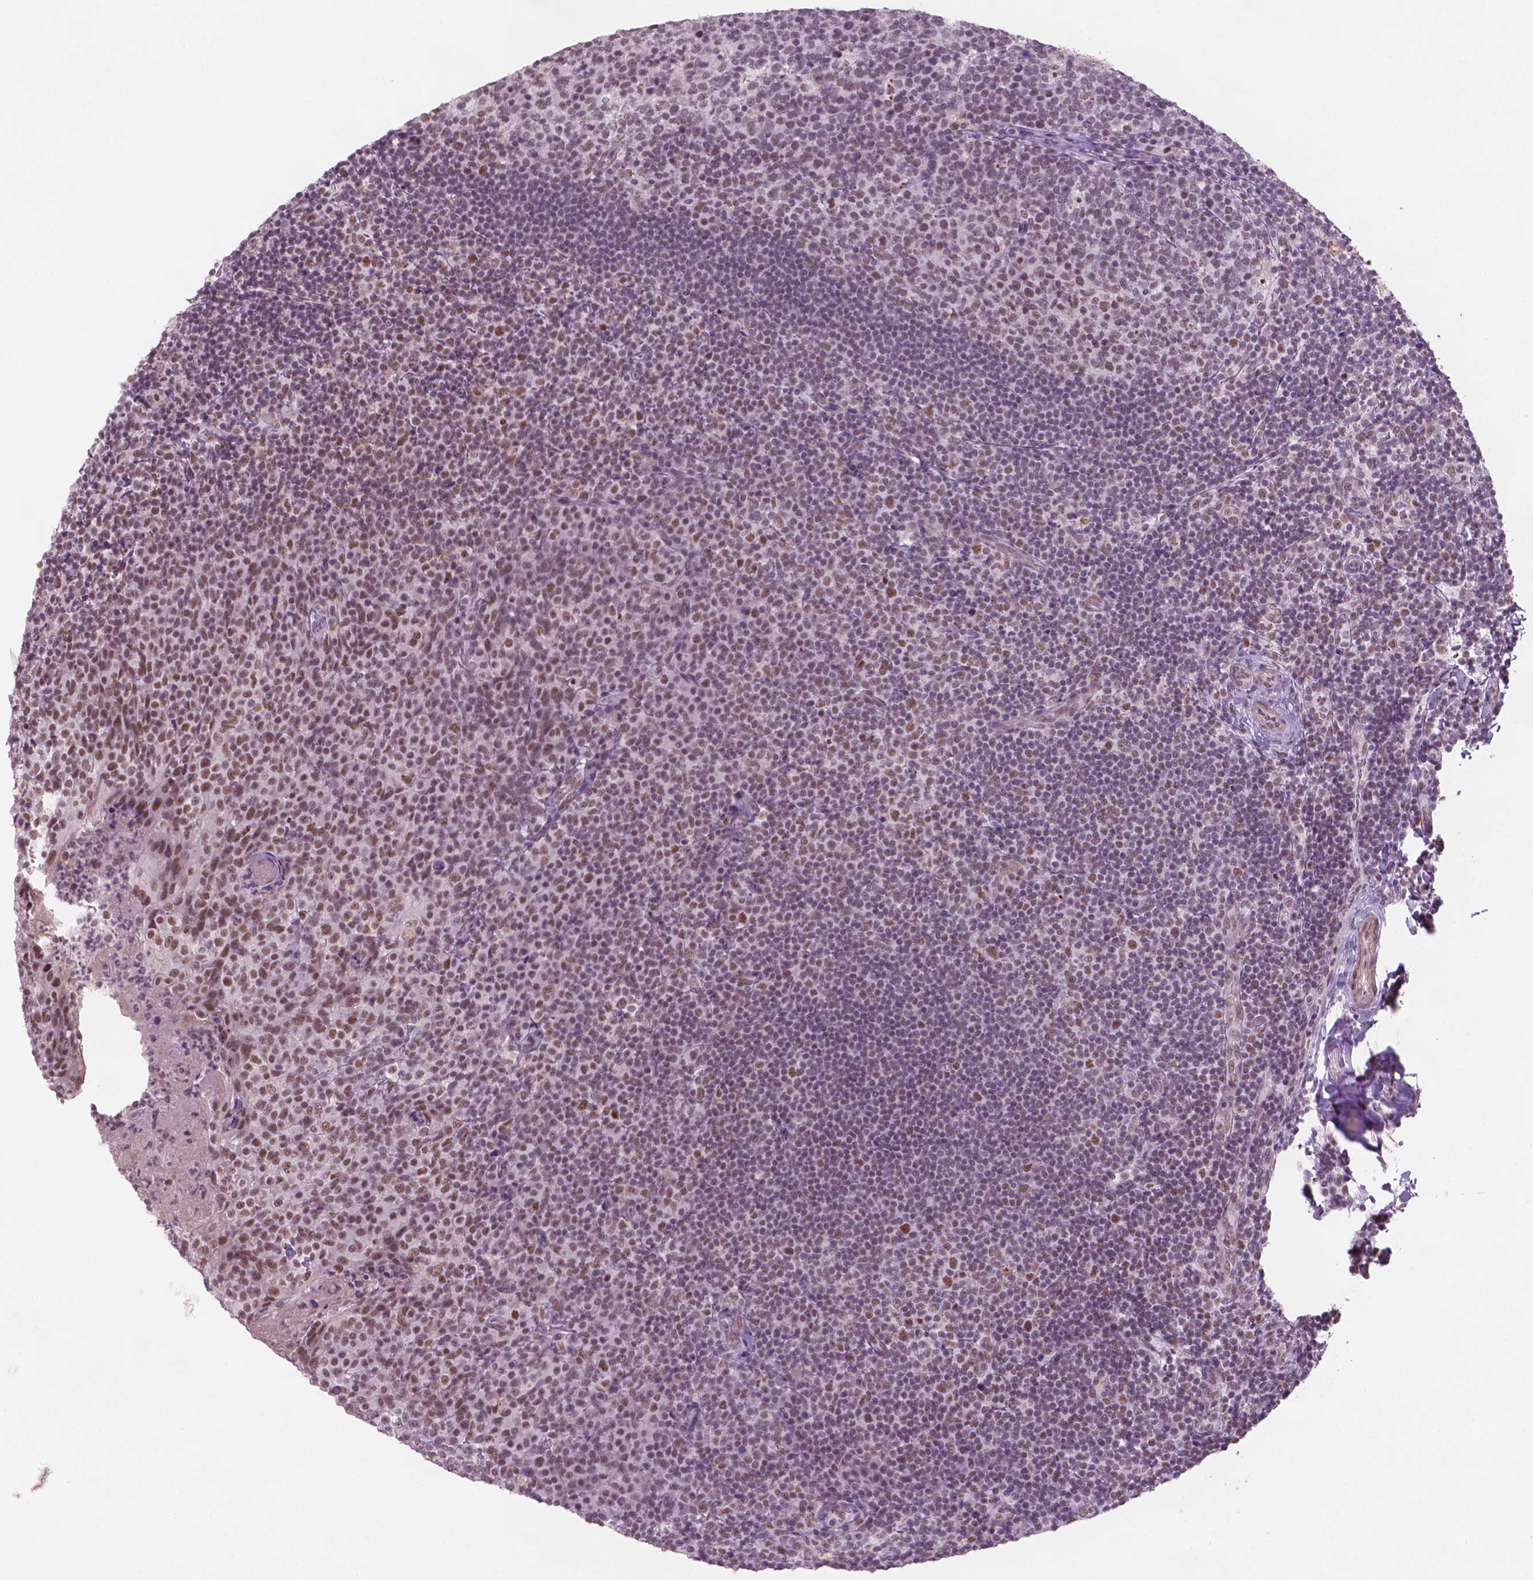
{"staining": {"intensity": "moderate", "quantity": ">75%", "location": "nuclear"}, "tissue": "tonsil", "cell_type": "Germinal center cells", "image_type": "normal", "snomed": [{"axis": "morphology", "description": "Normal tissue, NOS"}, {"axis": "topography", "description": "Tonsil"}], "caption": "Protein expression analysis of unremarkable human tonsil reveals moderate nuclear expression in approximately >75% of germinal center cells.", "gene": "CTR9", "patient": {"sex": "female", "age": 10}}